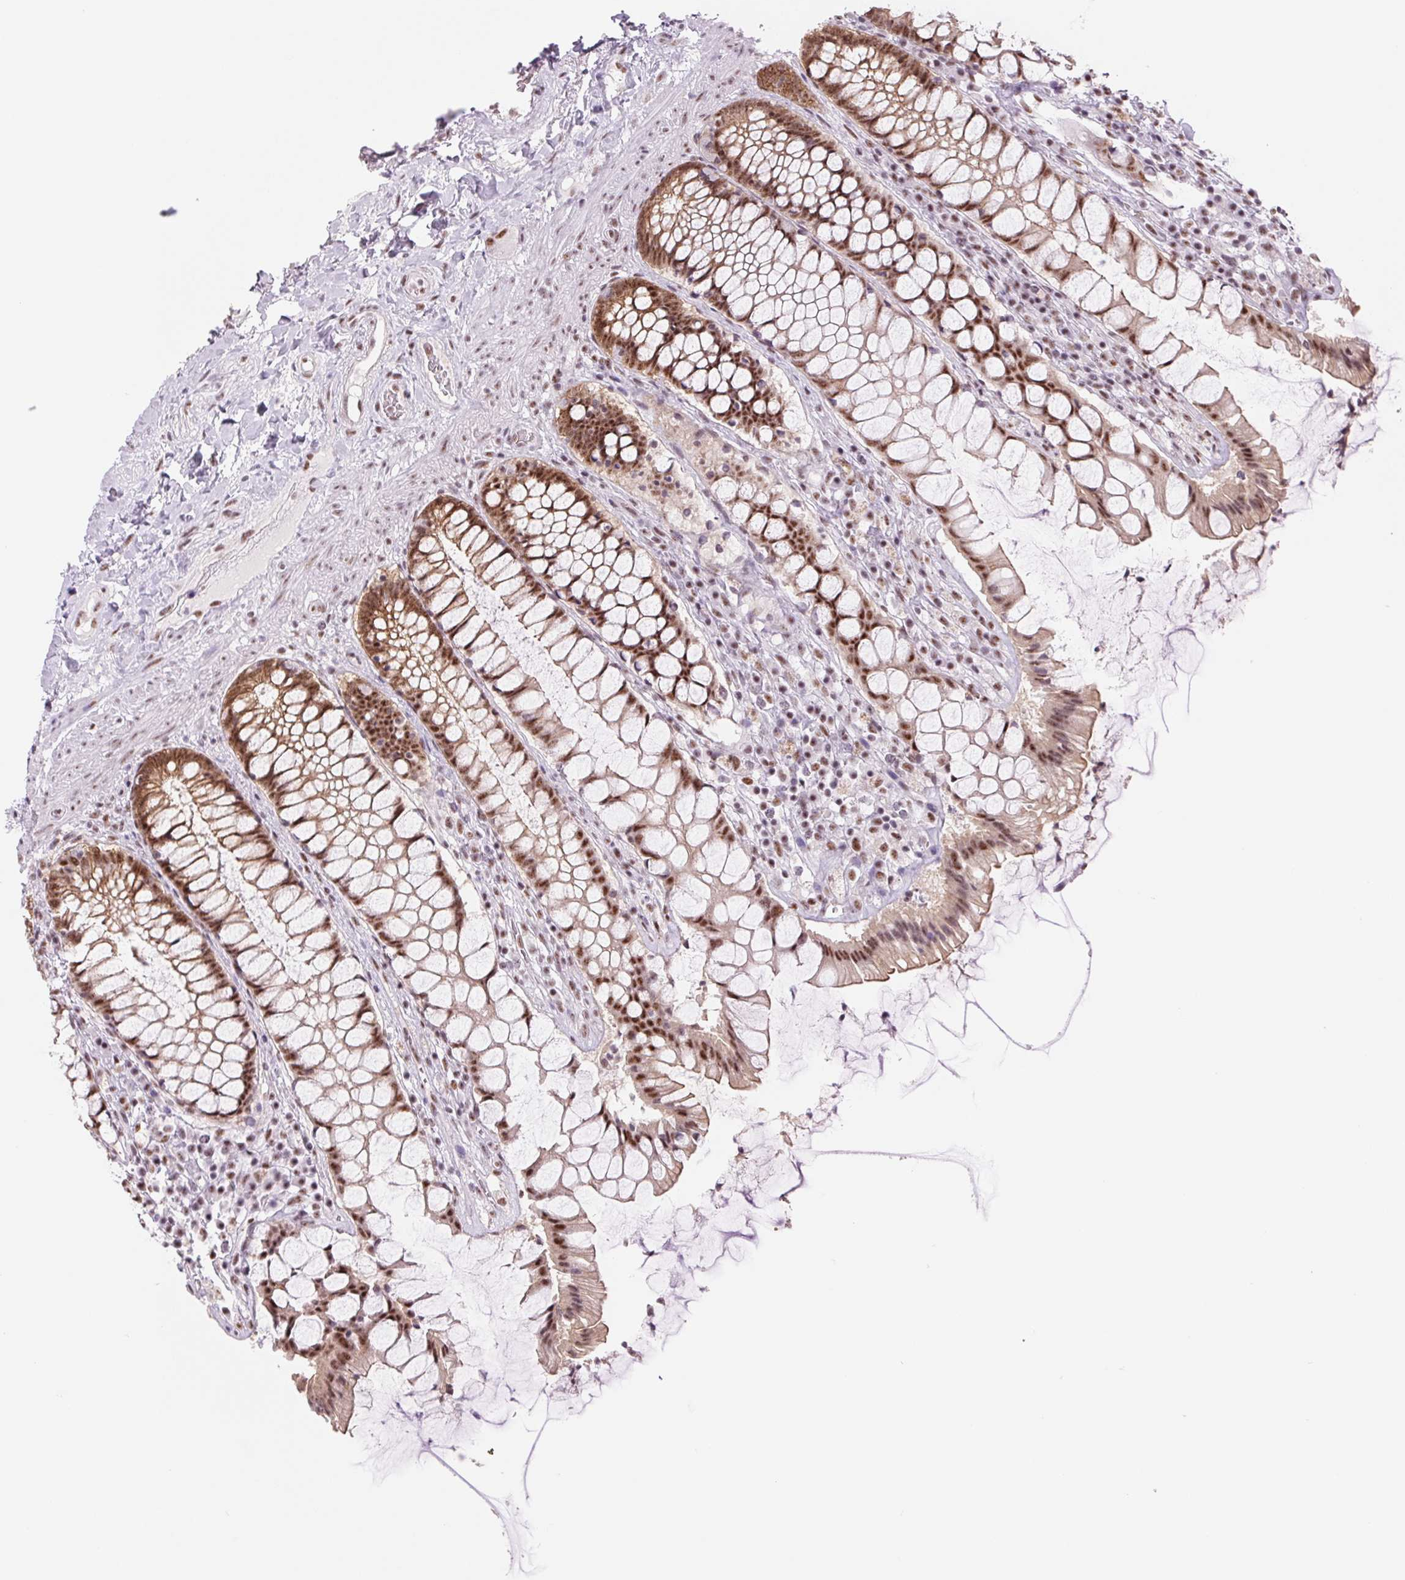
{"staining": {"intensity": "strong", "quantity": ">75%", "location": "cytoplasmic/membranous,nuclear"}, "tissue": "rectum", "cell_type": "Glandular cells", "image_type": "normal", "snomed": [{"axis": "morphology", "description": "Normal tissue, NOS"}, {"axis": "topography", "description": "Rectum"}], "caption": "A high amount of strong cytoplasmic/membranous,nuclear positivity is present in about >75% of glandular cells in benign rectum.", "gene": "ZC3H14", "patient": {"sex": "female", "age": 58}}